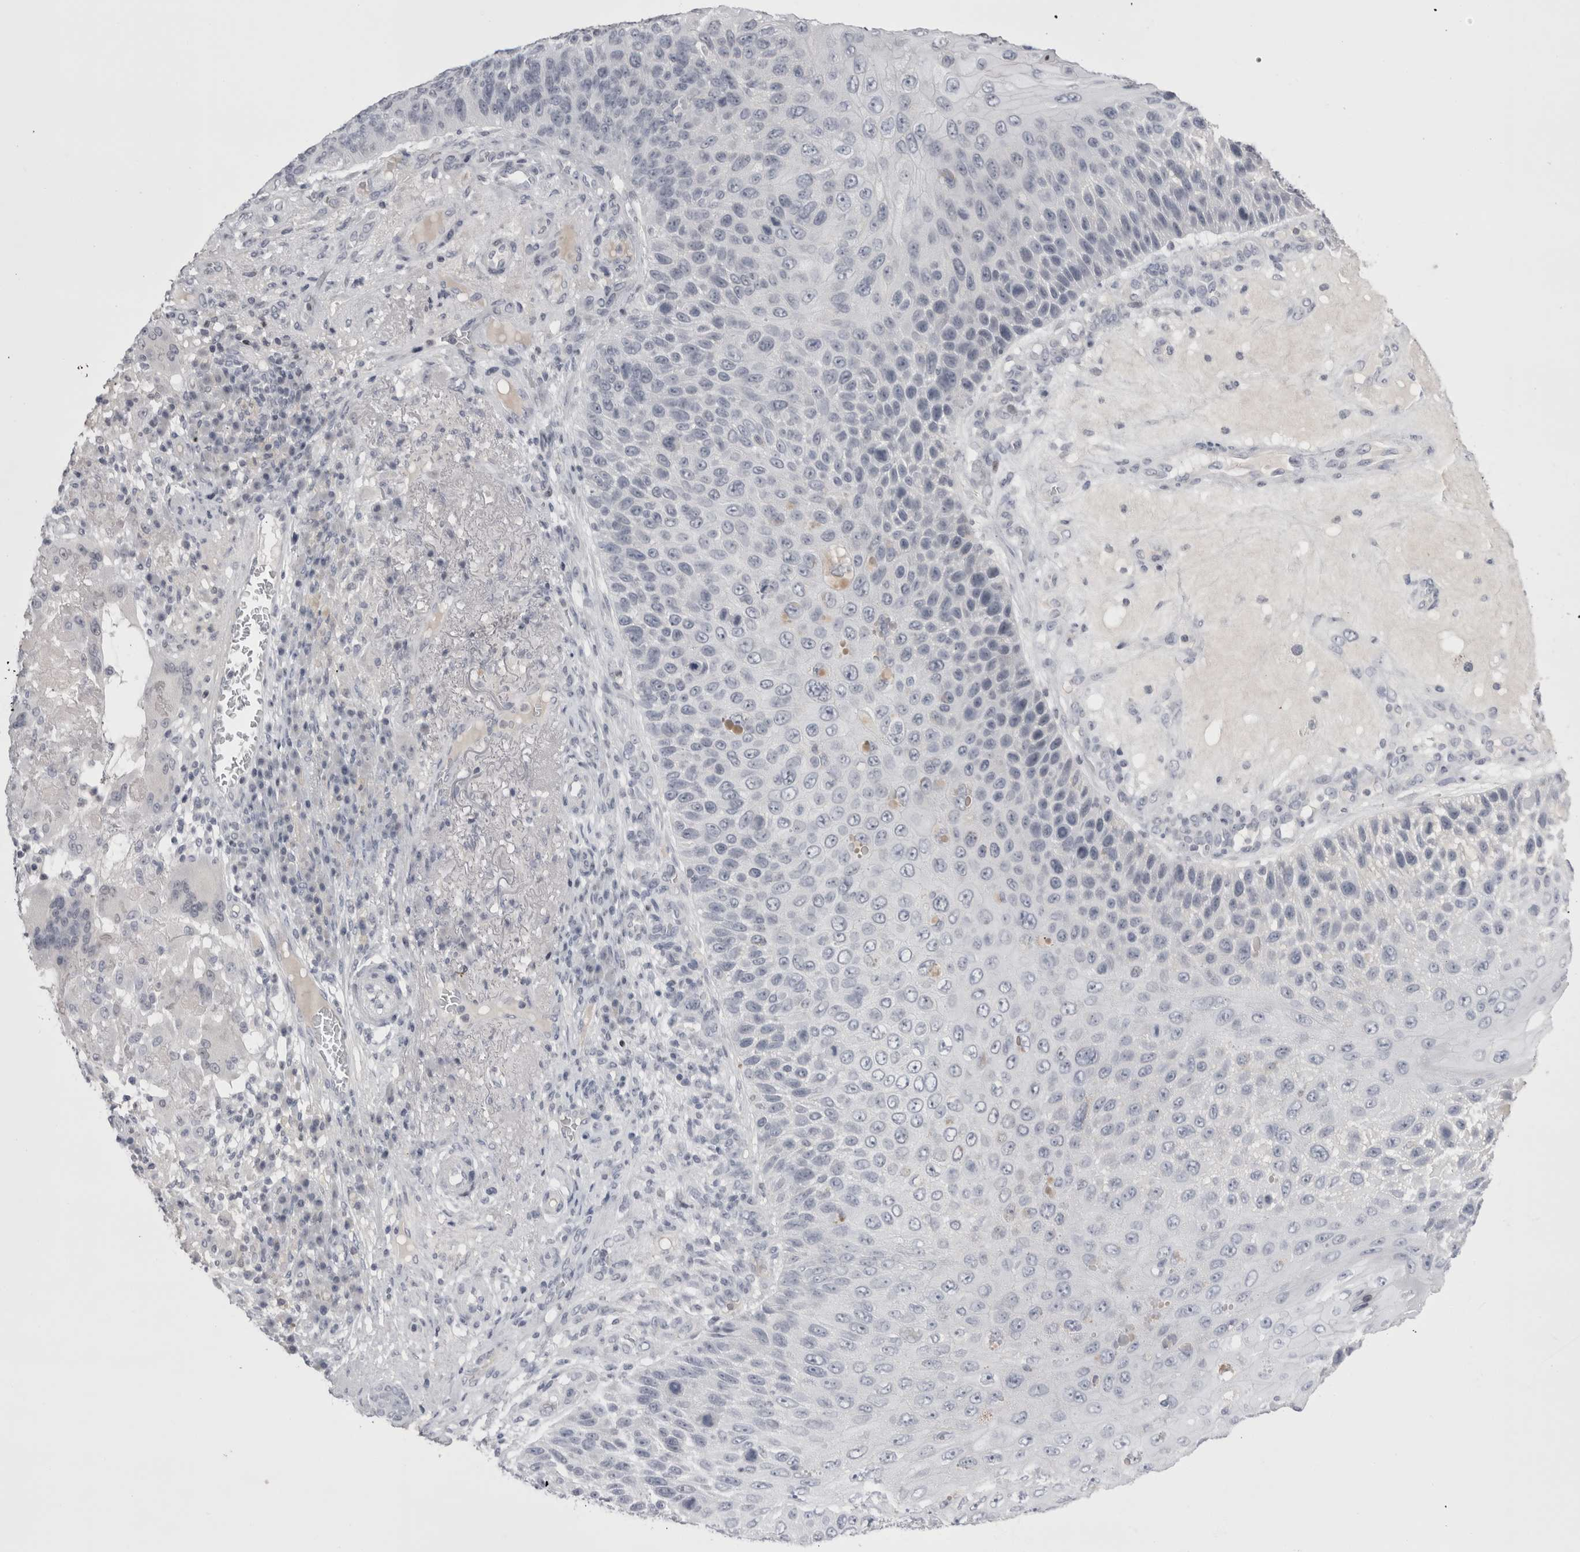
{"staining": {"intensity": "negative", "quantity": "none", "location": "none"}, "tissue": "skin cancer", "cell_type": "Tumor cells", "image_type": "cancer", "snomed": [{"axis": "morphology", "description": "Squamous cell carcinoma, NOS"}, {"axis": "topography", "description": "Skin"}], "caption": "Histopathology image shows no protein expression in tumor cells of skin squamous cell carcinoma tissue. (IHC, brightfield microscopy, high magnification).", "gene": "FNDC8", "patient": {"sex": "female", "age": 88}}